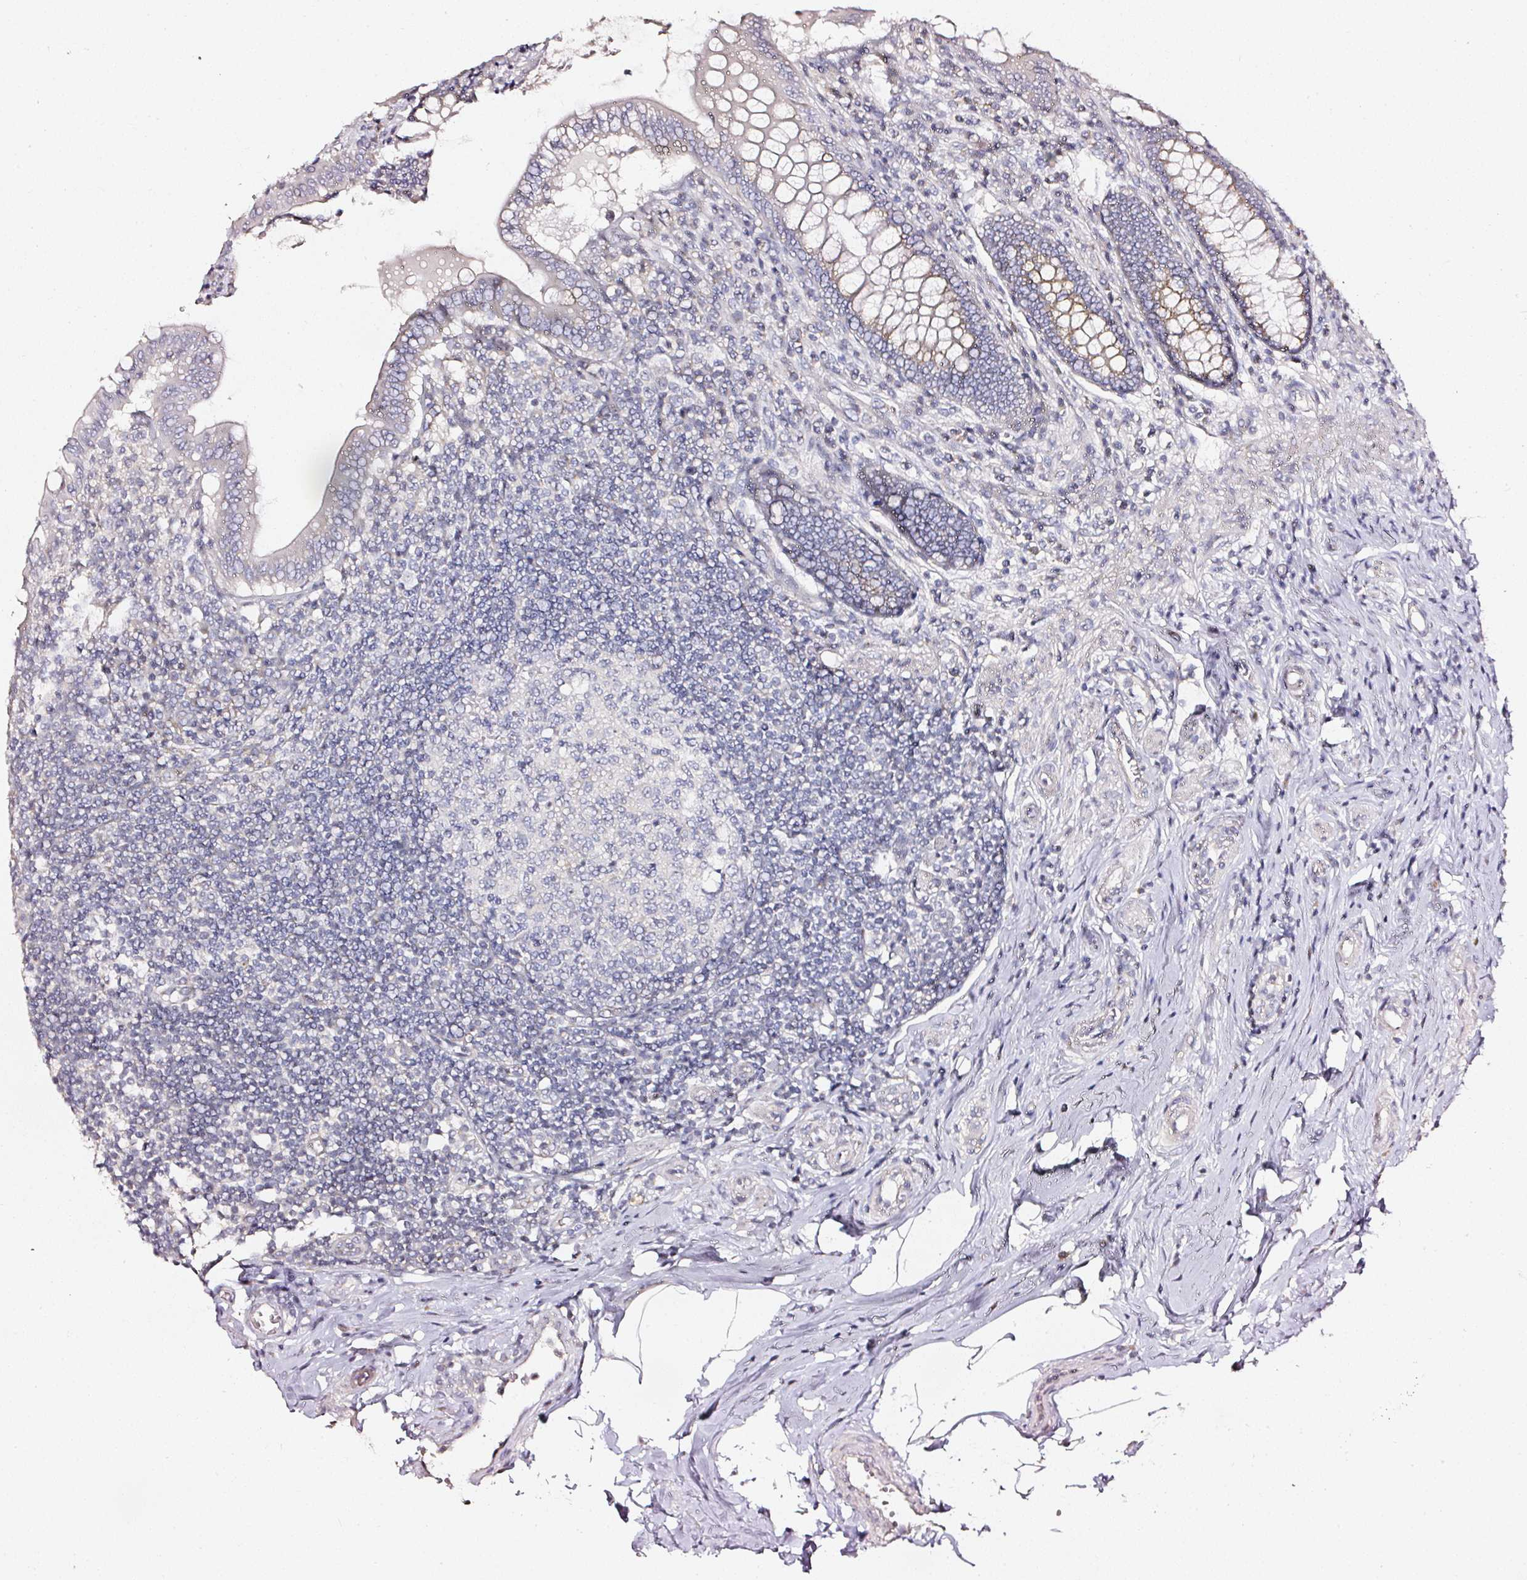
{"staining": {"intensity": "moderate", "quantity": "25%-75%", "location": "cytoplasmic/membranous"}, "tissue": "appendix", "cell_type": "Glandular cells", "image_type": "normal", "snomed": [{"axis": "morphology", "description": "Normal tissue, NOS"}, {"axis": "topography", "description": "Appendix"}], "caption": "This micrograph demonstrates IHC staining of unremarkable human appendix, with medium moderate cytoplasmic/membranous staining in approximately 25%-75% of glandular cells.", "gene": "NTRK1", "patient": {"sex": "female", "age": 51}}